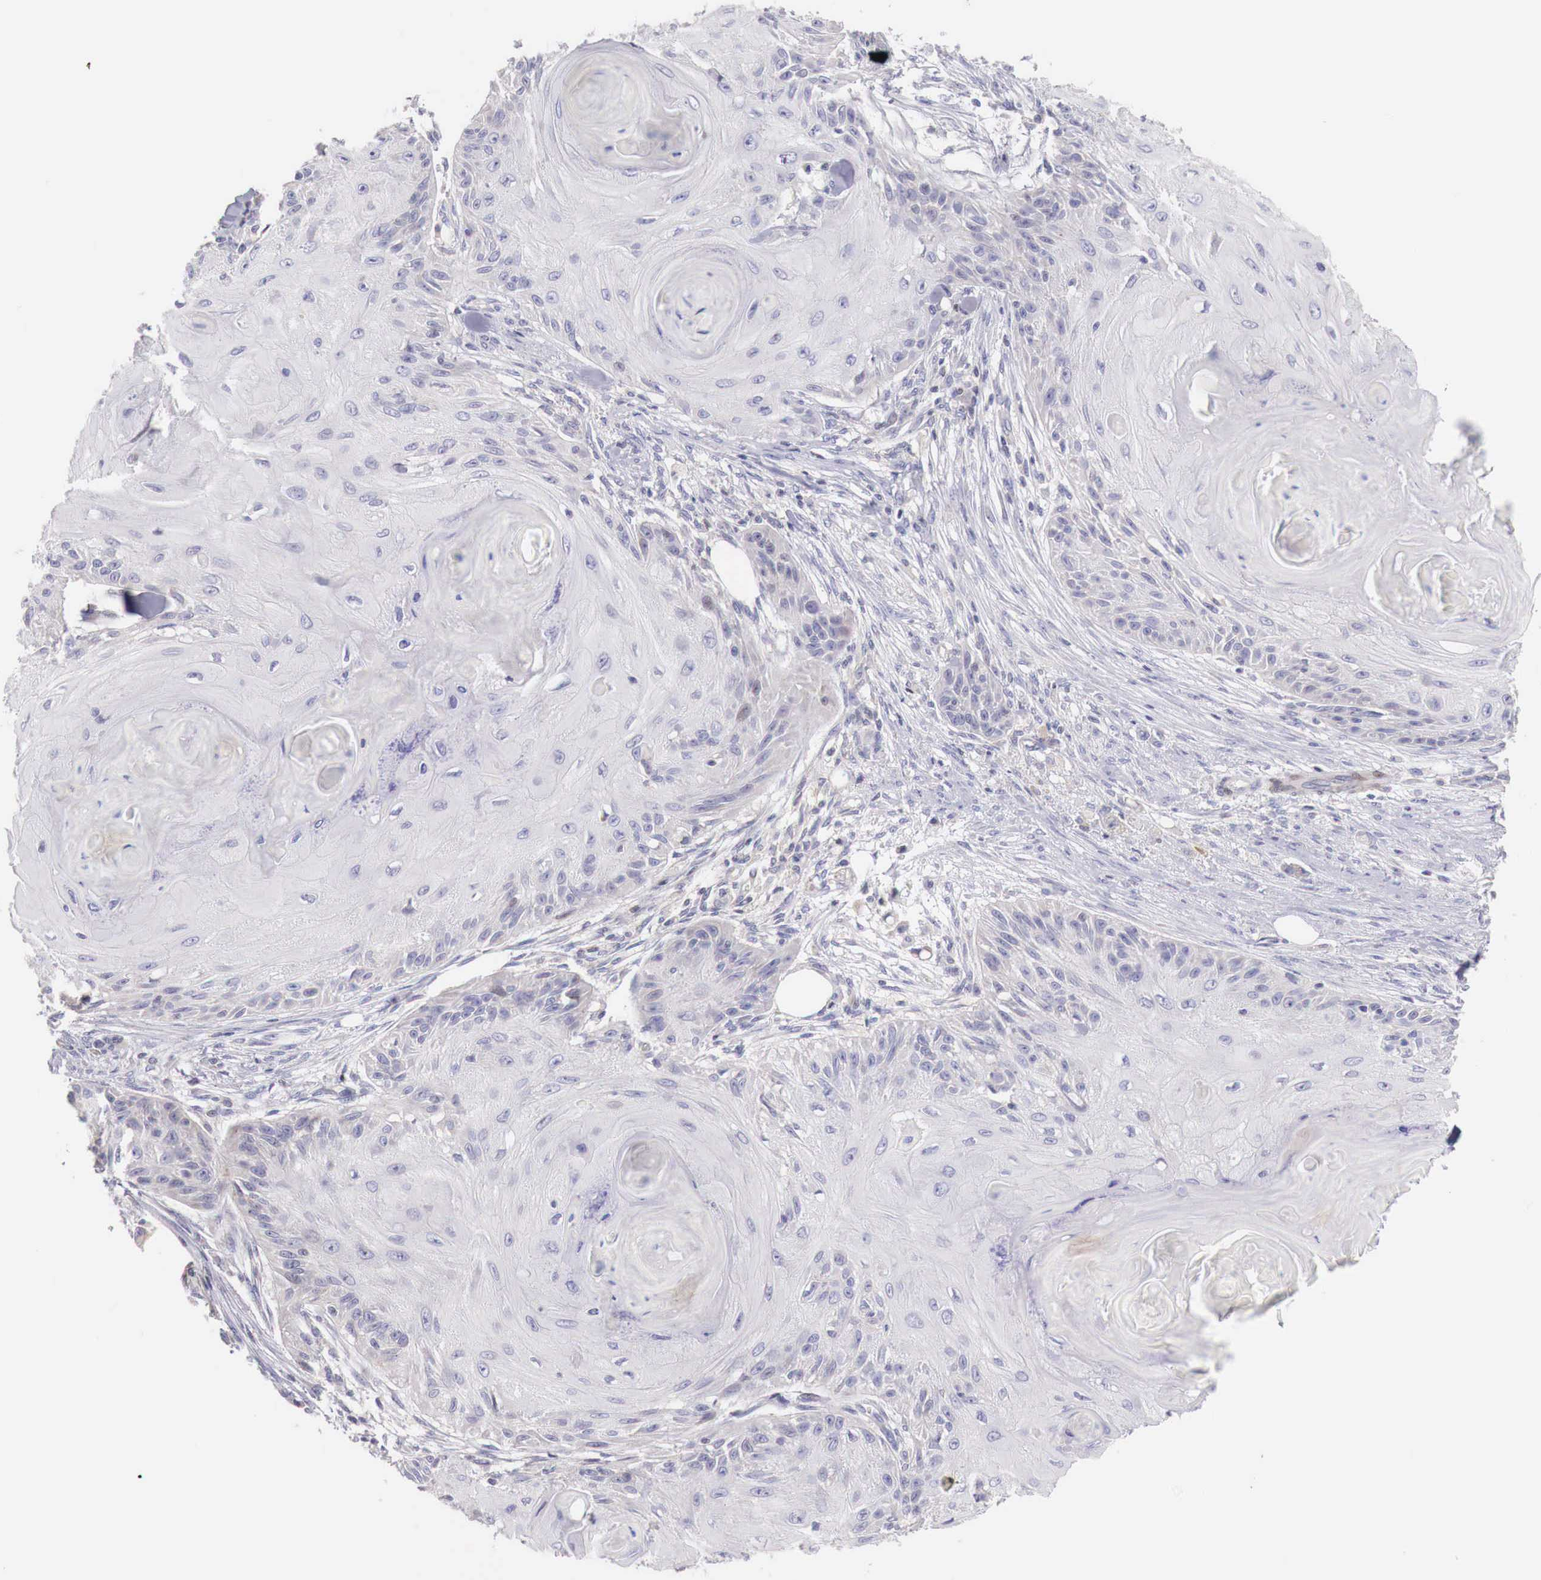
{"staining": {"intensity": "weak", "quantity": "<25%", "location": "cytoplasmic/membranous"}, "tissue": "skin cancer", "cell_type": "Tumor cells", "image_type": "cancer", "snomed": [{"axis": "morphology", "description": "Squamous cell carcinoma, NOS"}, {"axis": "topography", "description": "Skin"}], "caption": "High power microscopy histopathology image of an immunohistochemistry histopathology image of skin cancer (squamous cell carcinoma), revealing no significant expression in tumor cells.", "gene": "CLCN5", "patient": {"sex": "female", "age": 88}}